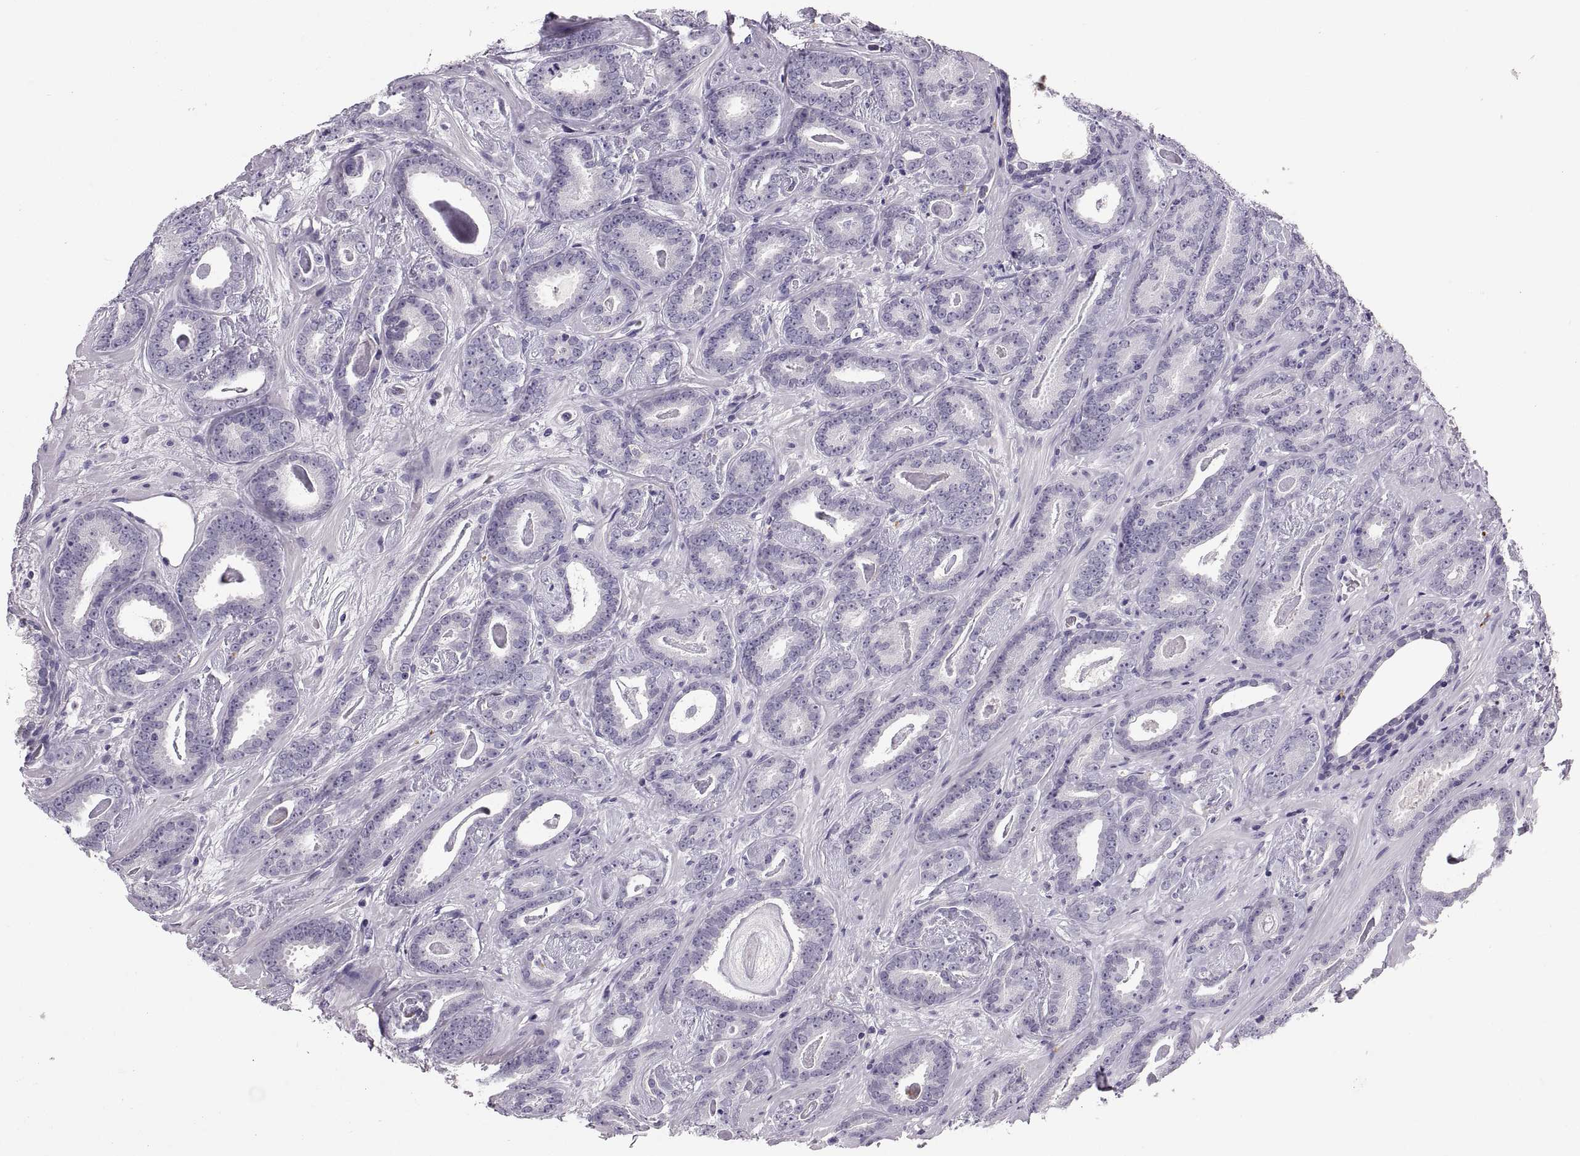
{"staining": {"intensity": "negative", "quantity": "none", "location": "none"}, "tissue": "prostate cancer", "cell_type": "Tumor cells", "image_type": "cancer", "snomed": [{"axis": "morphology", "description": "Adenocarcinoma, Medium grade"}, {"axis": "topography", "description": "Prostate and seminal vesicle, NOS"}, {"axis": "topography", "description": "Prostate"}], "caption": "IHC micrograph of neoplastic tissue: prostate medium-grade adenocarcinoma stained with DAB (3,3'-diaminobenzidine) exhibits no significant protein expression in tumor cells. Brightfield microscopy of IHC stained with DAB (brown) and hematoxylin (blue), captured at high magnification.", "gene": "QRICH2", "patient": {"sex": "male", "age": 54}}